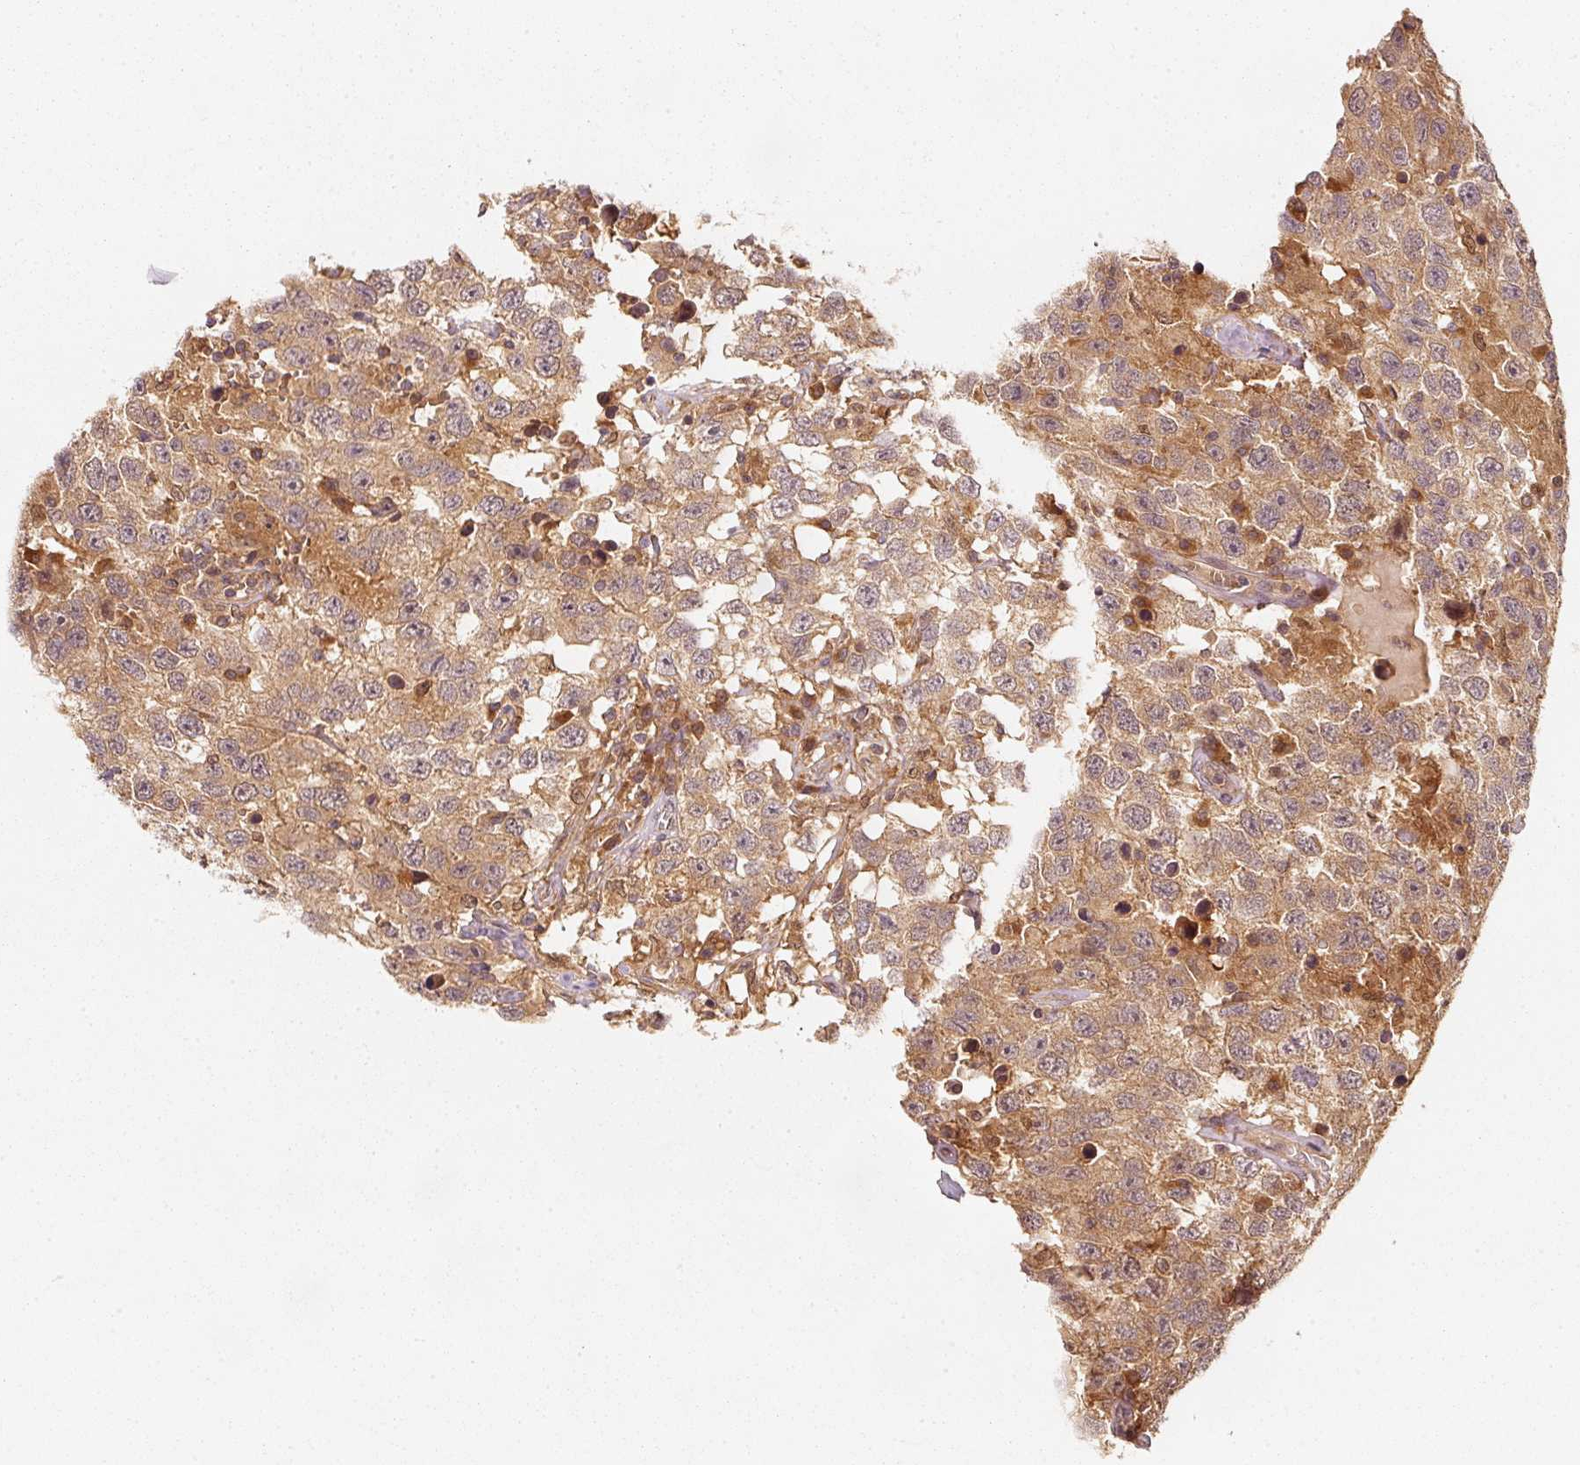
{"staining": {"intensity": "moderate", "quantity": ">75%", "location": "cytoplasmic/membranous"}, "tissue": "testis cancer", "cell_type": "Tumor cells", "image_type": "cancer", "snomed": [{"axis": "morphology", "description": "Seminoma, NOS"}, {"axis": "topography", "description": "Testis"}], "caption": "The histopathology image exhibits staining of seminoma (testis), revealing moderate cytoplasmic/membranous protein positivity (brown color) within tumor cells.", "gene": "RRAS2", "patient": {"sex": "male", "age": 41}}